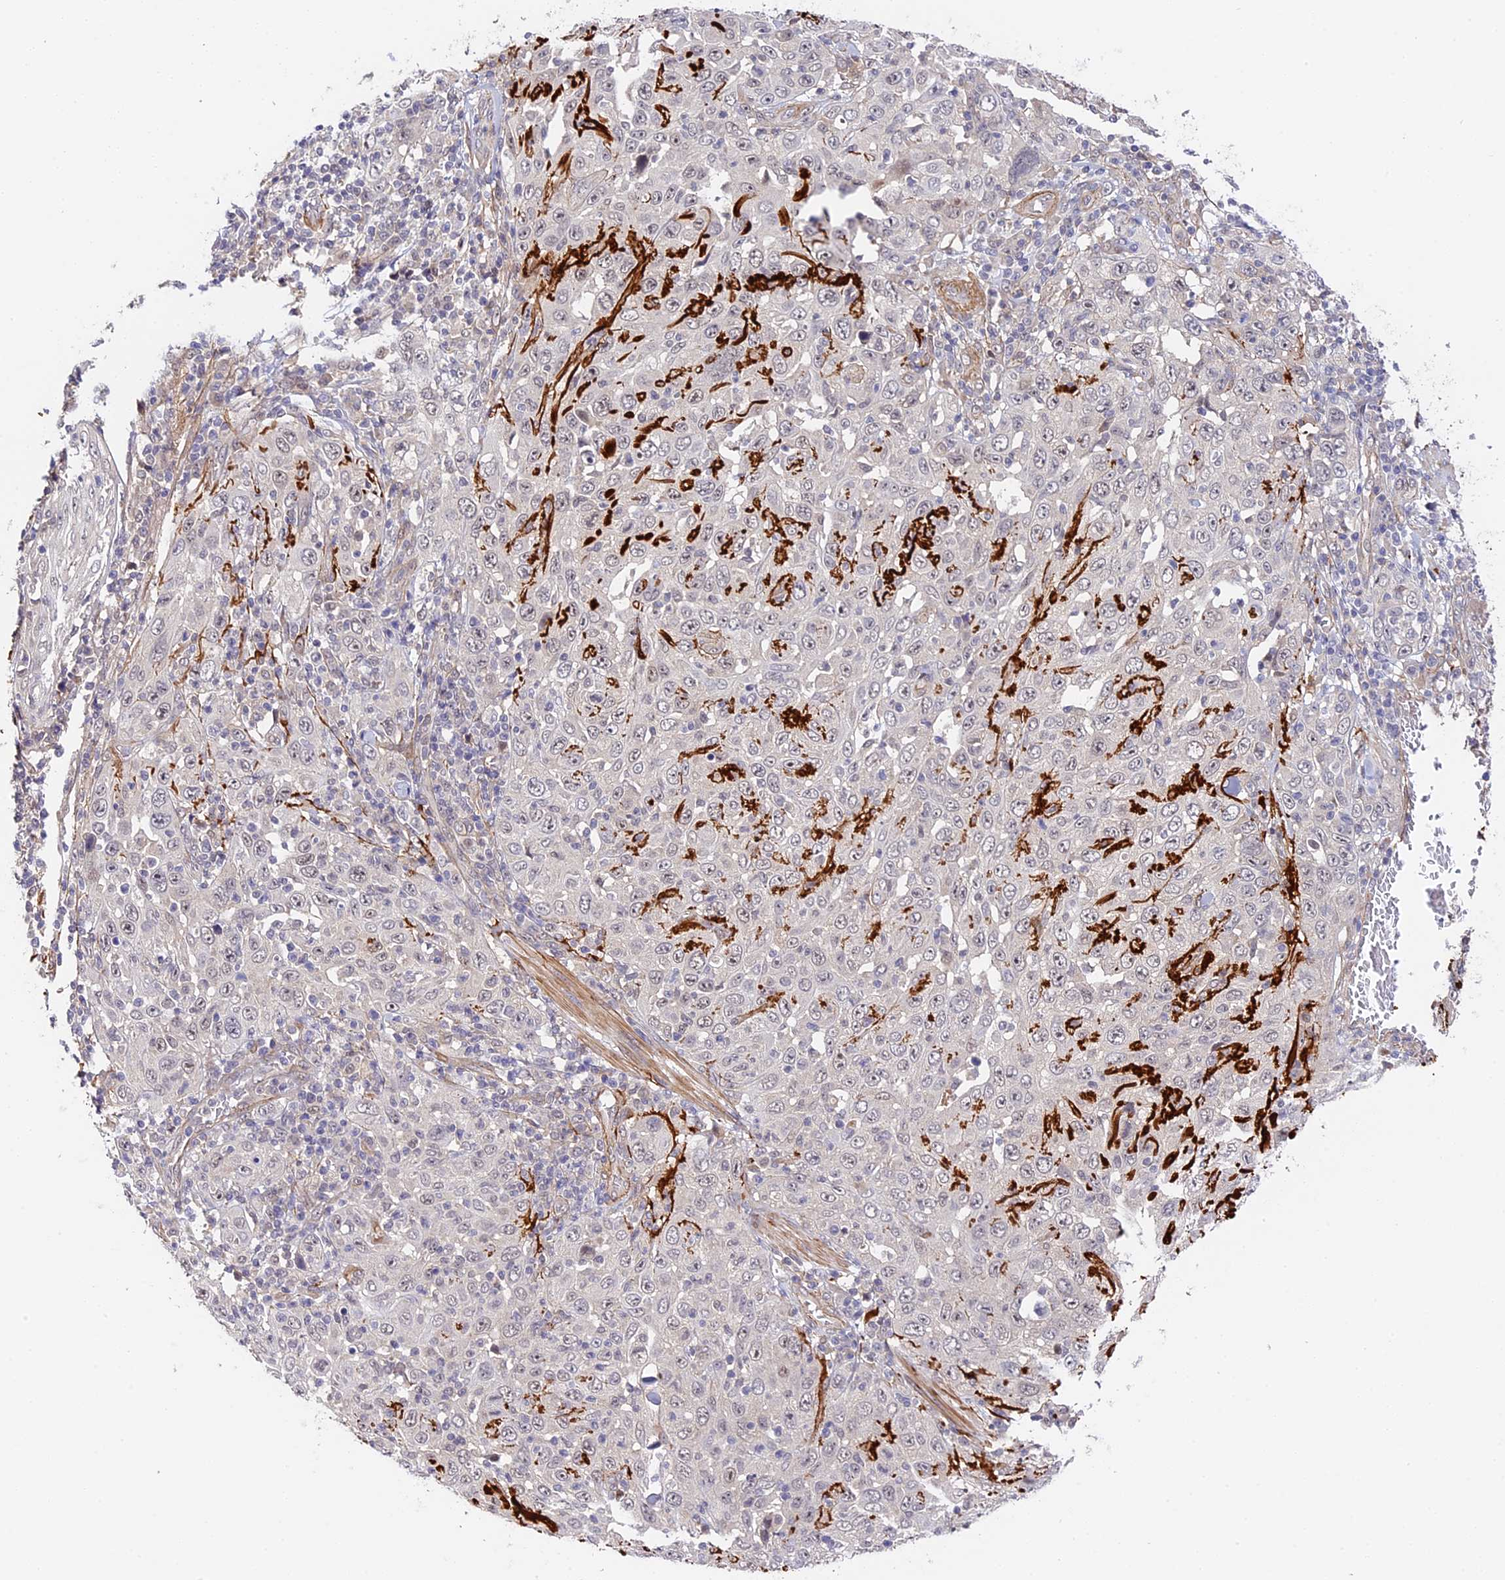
{"staining": {"intensity": "negative", "quantity": "none", "location": "none"}, "tissue": "skin cancer", "cell_type": "Tumor cells", "image_type": "cancer", "snomed": [{"axis": "morphology", "description": "Squamous cell carcinoma, NOS"}, {"axis": "topography", "description": "Skin"}], "caption": "Immunohistochemistry of skin cancer (squamous cell carcinoma) reveals no expression in tumor cells.", "gene": "IMPACT", "patient": {"sex": "female", "age": 88}}